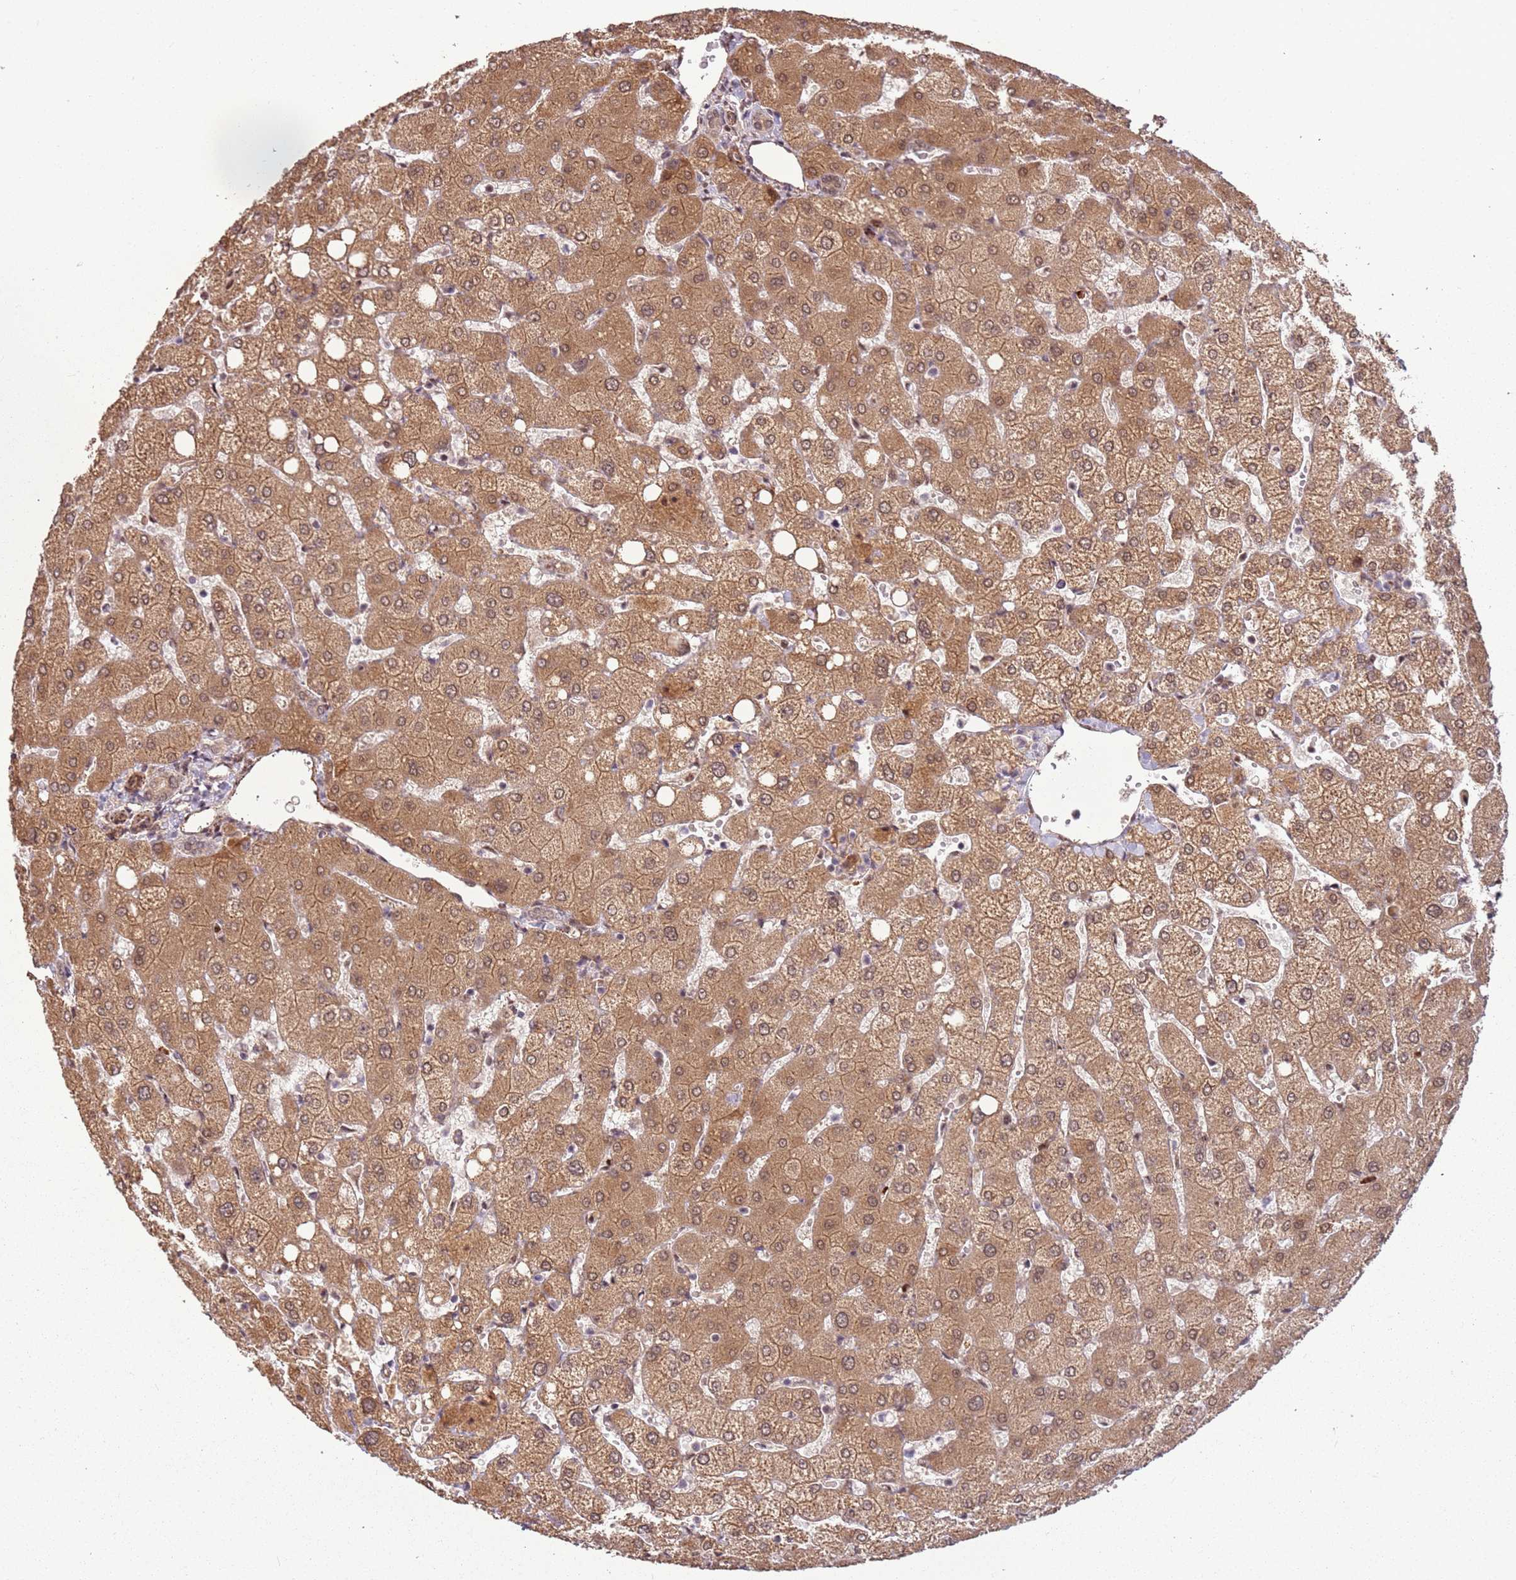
{"staining": {"intensity": "weak", "quantity": ">75%", "location": "cytoplasmic/membranous"}, "tissue": "liver", "cell_type": "Cholangiocytes", "image_type": "normal", "snomed": [{"axis": "morphology", "description": "Normal tissue, NOS"}, {"axis": "topography", "description": "Liver"}], "caption": "High-power microscopy captured an immunohistochemistry (IHC) image of benign liver, revealing weak cytoplasmic/membranous expression in about >75% of cholangiocytes.", "gene": "POLR3H", "patient": {"sex": "female", "age": 54}}